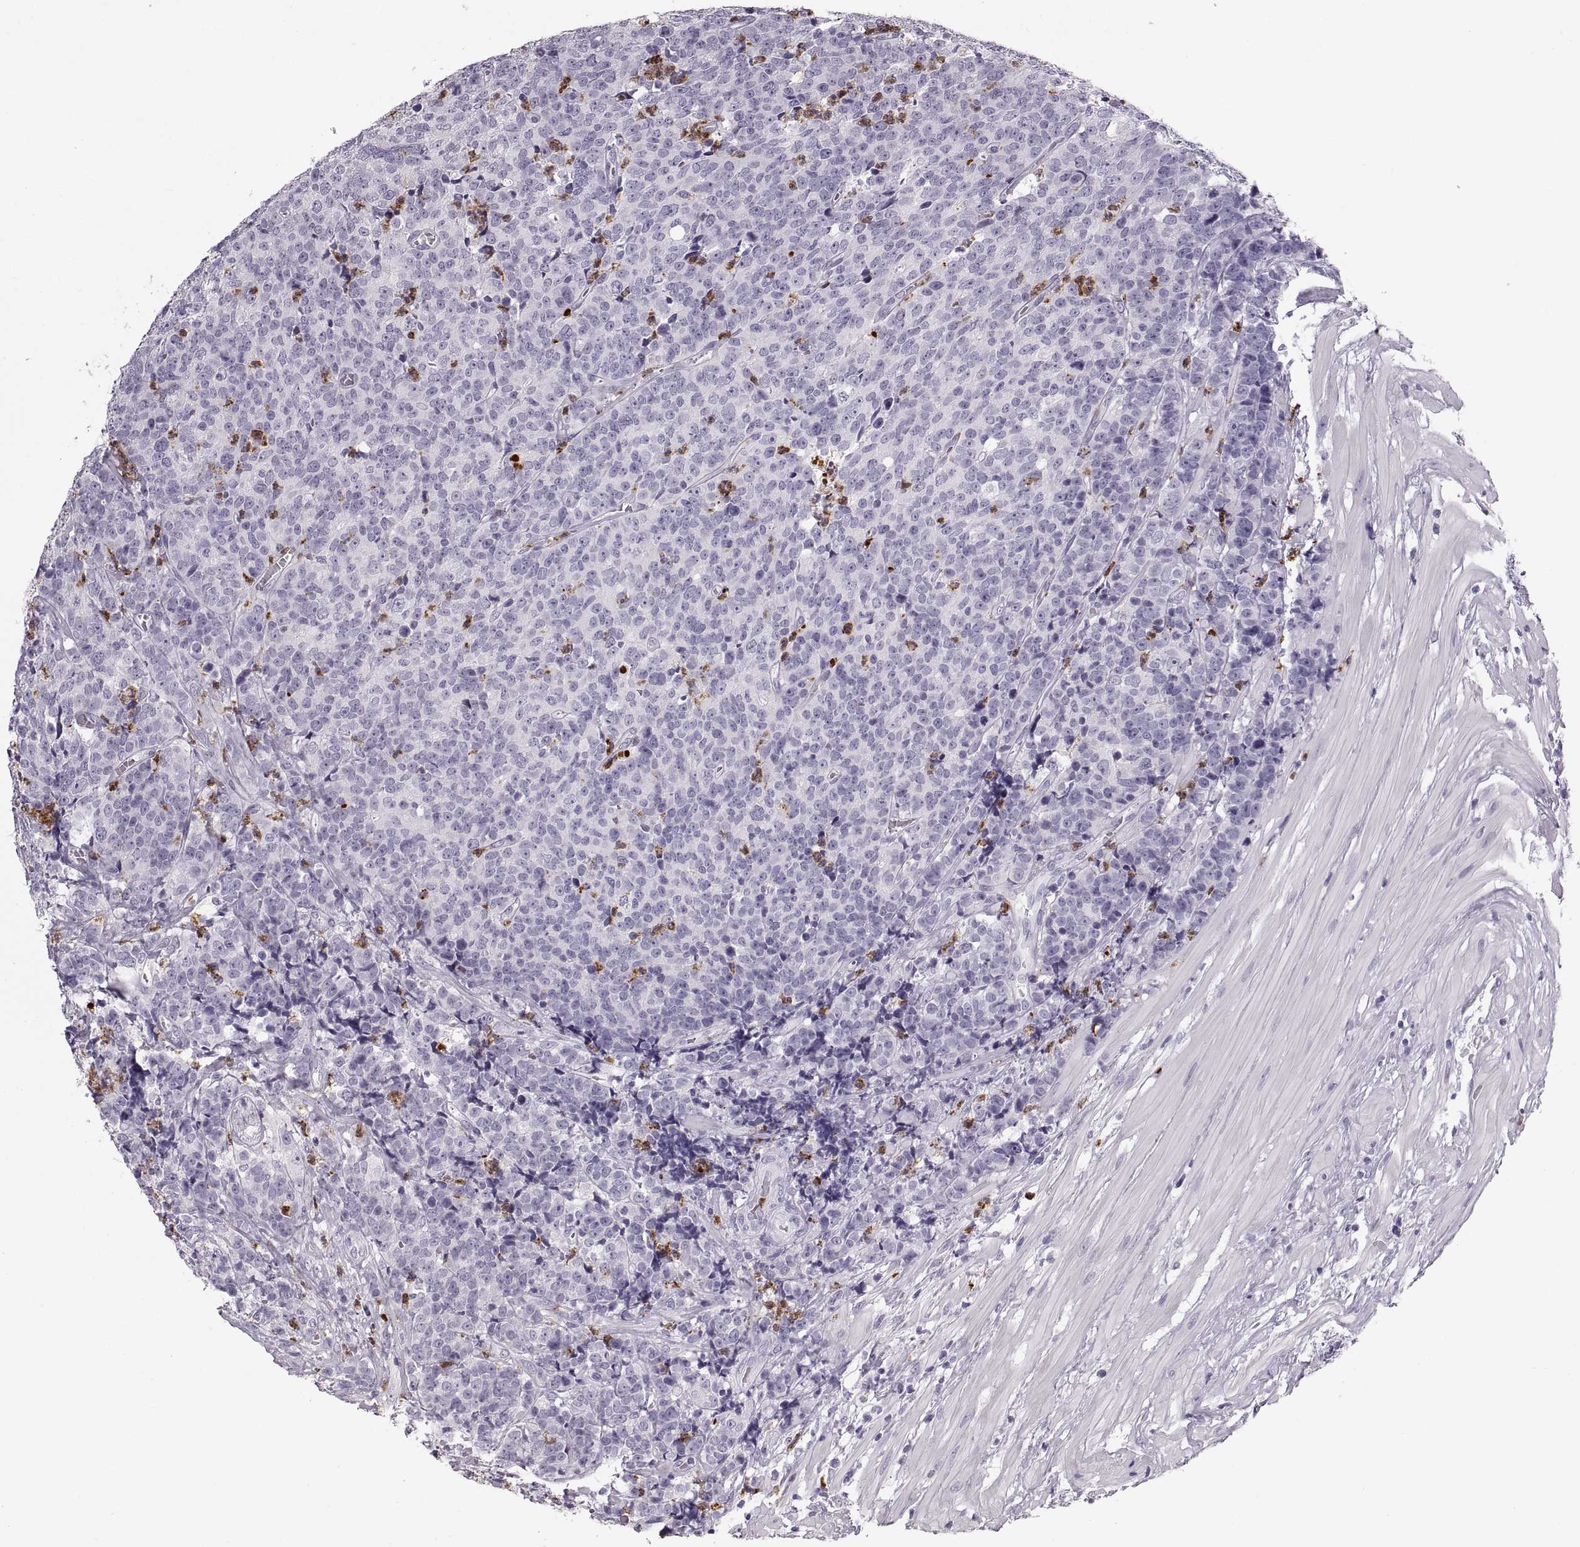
{"staining": {"intensity": "negative", "quantity": "none", "location": "none"}, "tissue": "prostate cancer", "cell_type": "Tumor cells", "image_type": "cancer", "snomed": [{"axis": "morphology", "description": "Adenocarcinoma, NOS"}, {"axis": "topography", "description": "Prostate"}], "caption": "DAB immunohistochemical staining of human adenocarcinoma (prostate) displays no significant positivity in tumor cells.", "gene": "MILR1", "patient": {"sex": "male", "age": 67}}